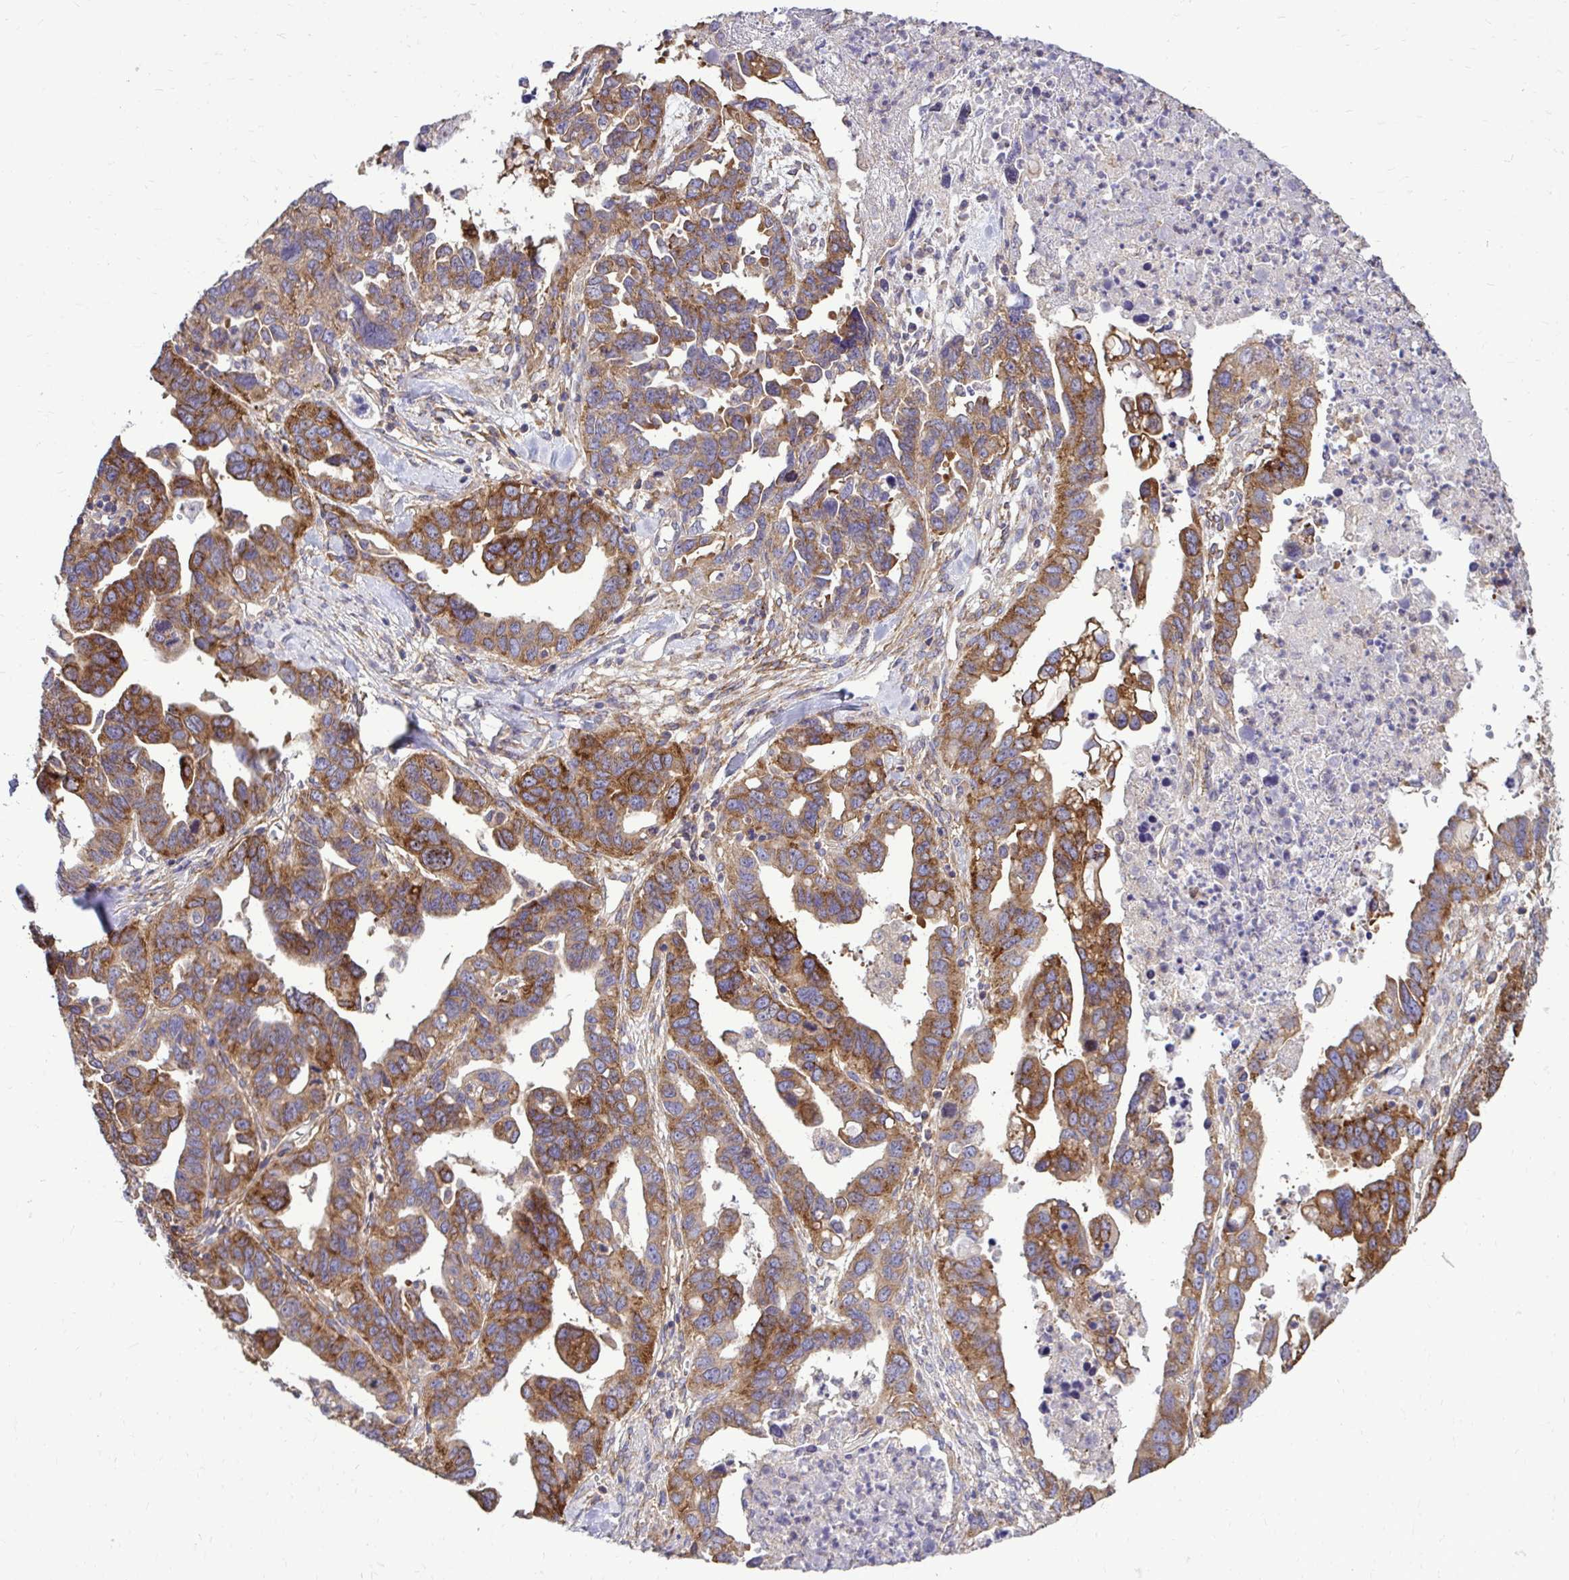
{"staining": {"intensity": "strong", "quantity": ">75%", "location": "cytoplasmic/membranous"}, "tissue": "ovarian cancer", "cell_type": "Tumor cells", "image_type": "cancer", "snomed": [{"axis": "morphology", "description": "Cystadenocarcinoma, serous, NOS"}, {"axis": "topography", "description": "Ovary"}], "caption": "An immunohistochemistry (IHC) image of tumor tissue is shown. Protein staining in brown labels strong cytoplasmic/membranous positivity in serous cystadenocarcinoma (ovarian) within tumor cells.", "gene": "FMR1", "patient": {"sex": "female", "age": 69}}